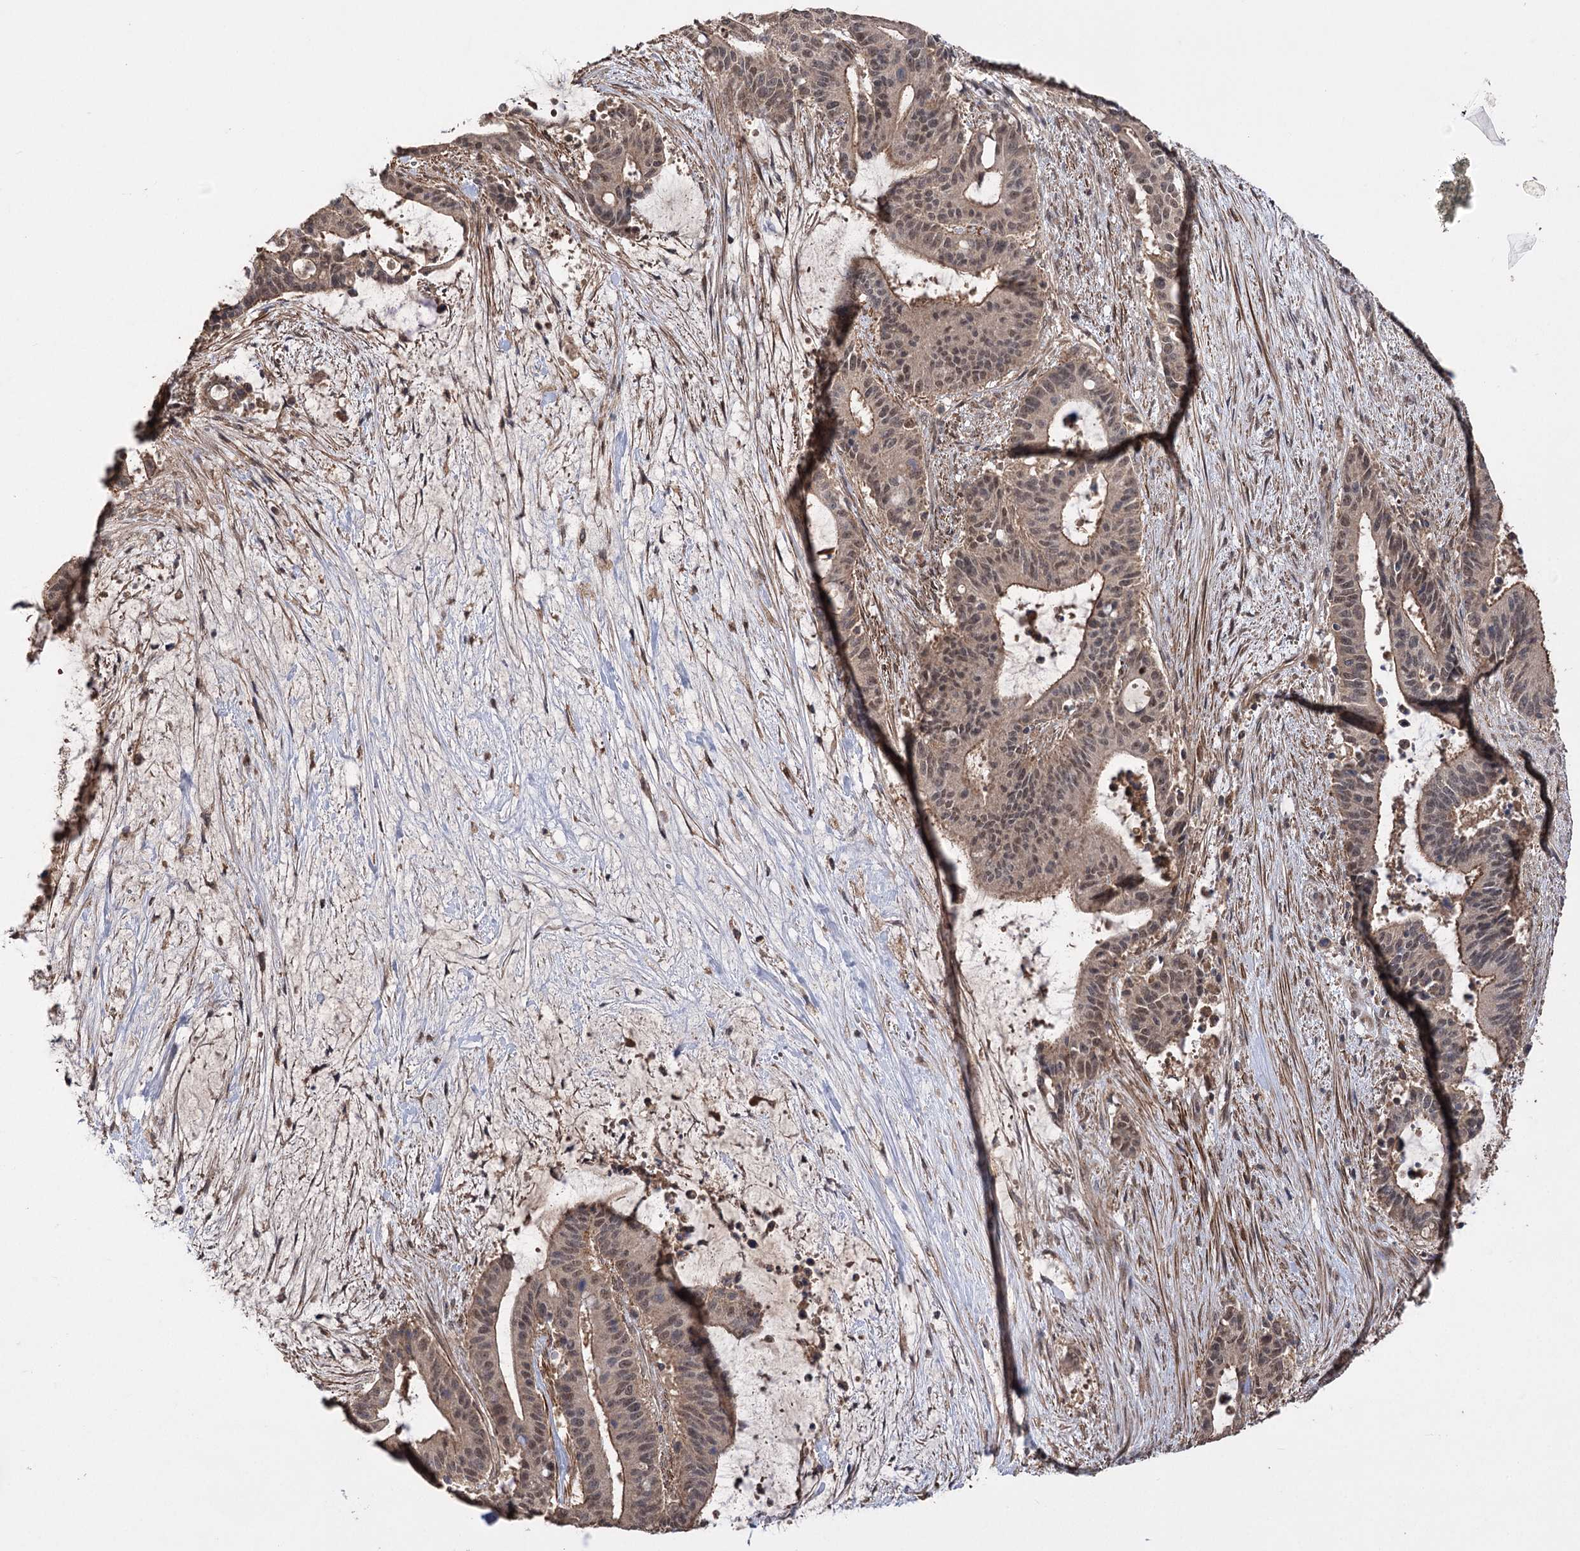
{"staining": {"intensity": "moderate", "quantity": ">75%", "location": "cytoplasmic/membranous,nuclear"}, "tissue": "liver cancer", "cell_type": "Tumor cells", "image_type": "cancer", "snomed": [{"axis": "morphology", "description": "Normal tissue, NOS"}, {"axis": "morphology", "description": "Cholangiocarcinoma"}, {"axis": "topography", "description": "Liver"}, {"axis": "topography", "description": "Peripheral nerve tissue"}], "caption": "A high-resolution image shows IHC staining of liver cancer (cholangiocarcinoma), which reveals moderate cytoplasmic/membranous and nuclear positivity in about >75% of tumor cells.", "gene": "TENM2", "patient": {"sex": "female", "age": 73}}